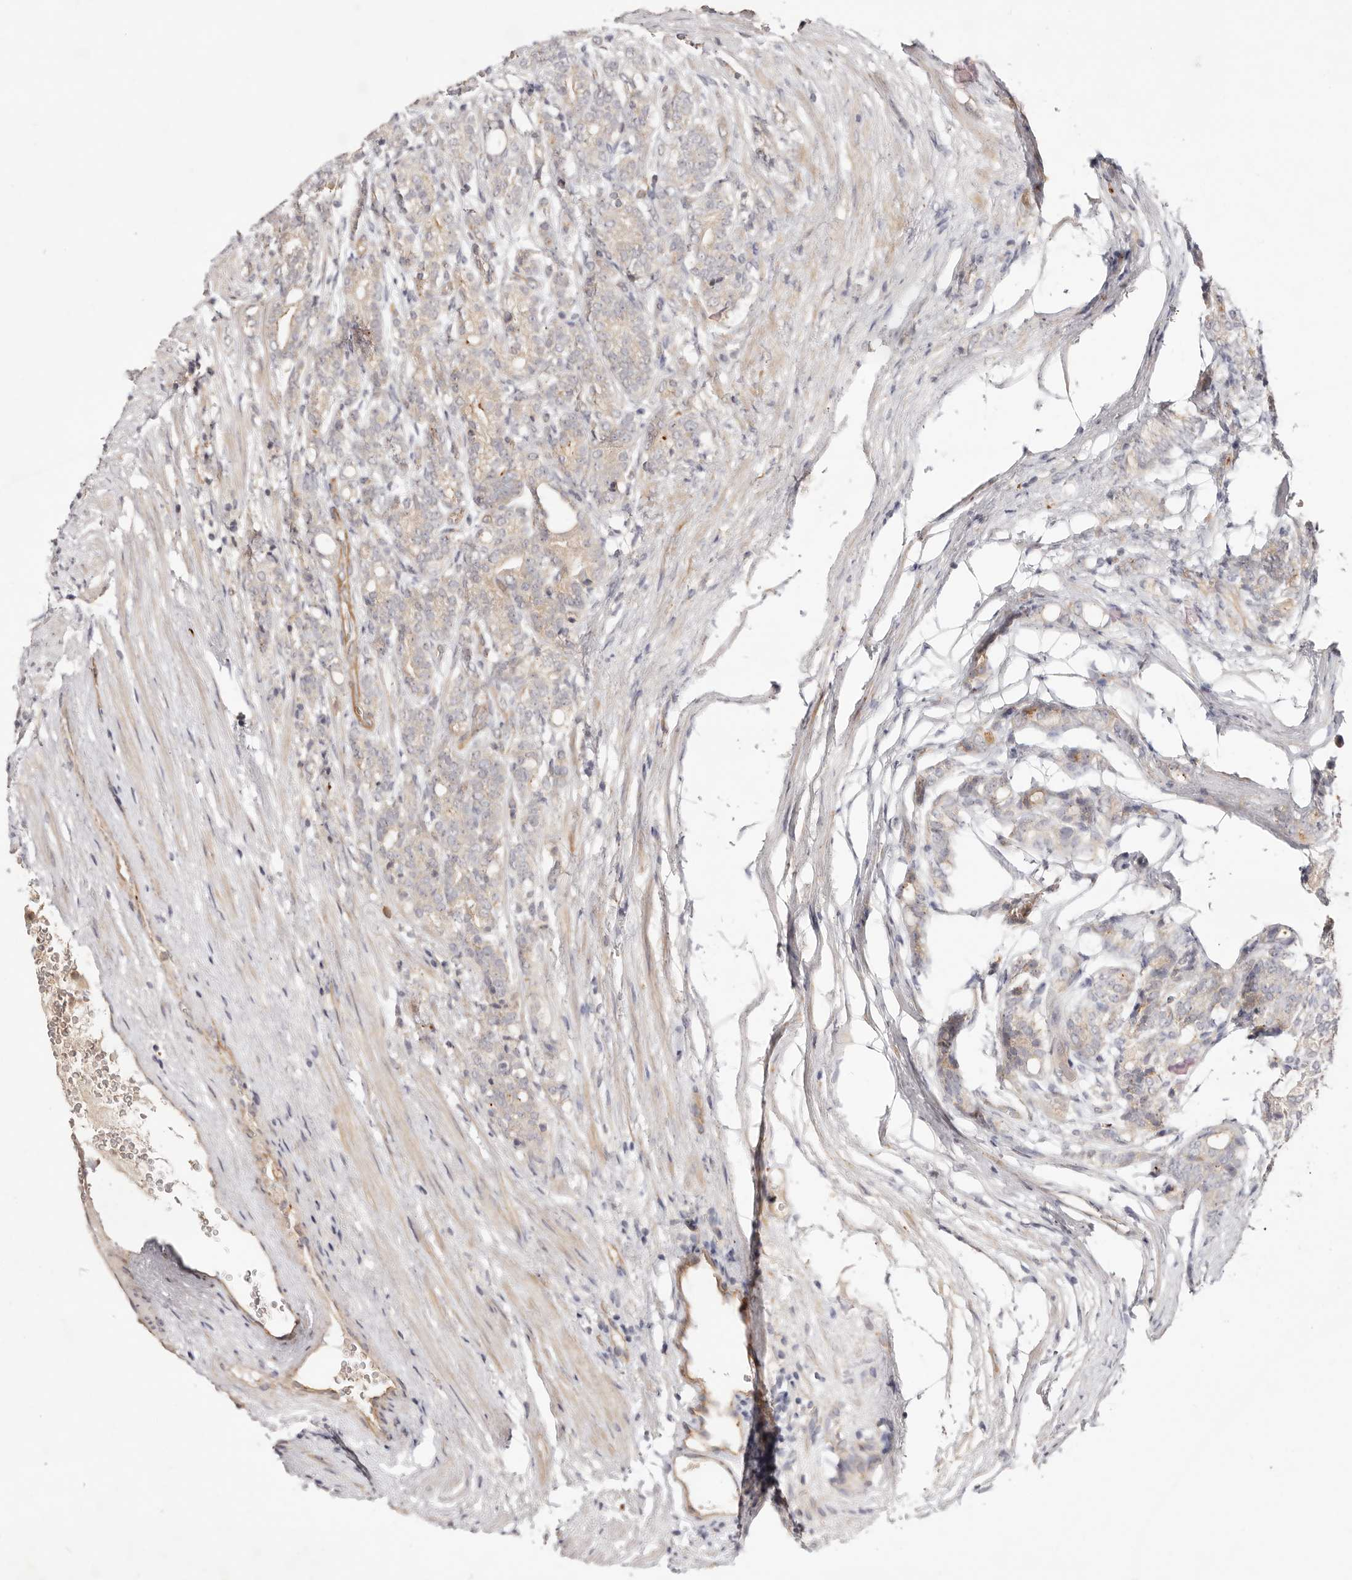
{"staining": {"intensity": "weak", "quantity": "25%-75%", "location": "cytoplasmic/membranous"}, "tissue": "prostate cancer", "cell_type": "Tumor cells", "image_type": "cancer", "snomed": [{"axis": "morphology", "description": "Adenocarcinoma, High grade"}, {"axis": "topography", "description": "Prostate"}], "caption": "An image showing weak cytoplasmic/membranous expression in about 25%-75% of tumor cells in prostate adenocarcinoma (high-grade), as visualized by brown immunohistochemical staining.", "gene": "SLC35B2", "patient": {"sex": "male", "age": 57}}